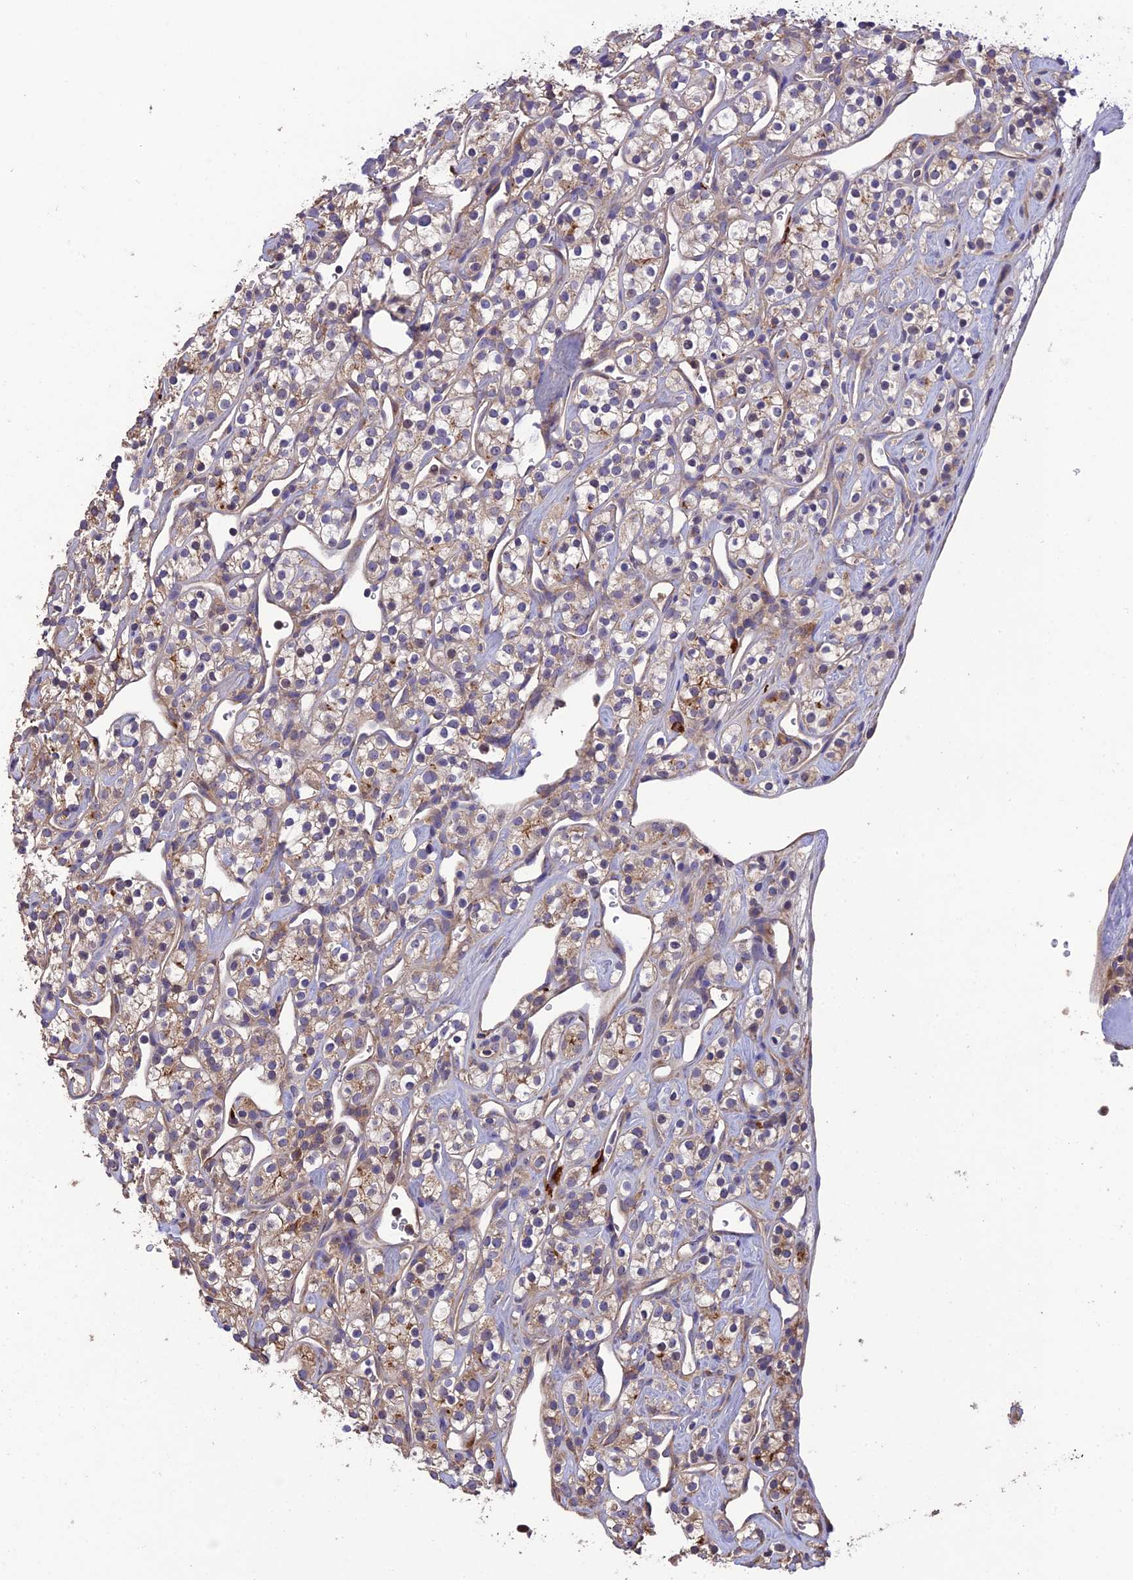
{"staining": {"intensity": "weak", "quantity": "25%-75%", "location": "cytoplasmic/membranous"}, "tissue": "renal cancer", "cell_type": "Tumor cells", "image_type": "cancer", "snomed": [{"axis": "morphology", "description": "Adenocarcinoma, NOS"}, {"axis": "topography", "description": "Kidney"}], "caption": "Immunohistochemical staining of human renal cancer (adenocarcinoma) demonstrates weak cytoplasmic/membranous protein expression in about 25%-75% of tumor cells. The protein of interest is shown in brown color, while the nuclei are stained blue.", "gene": "MIOS", "patient": {"sex": "male", "age": 77}}